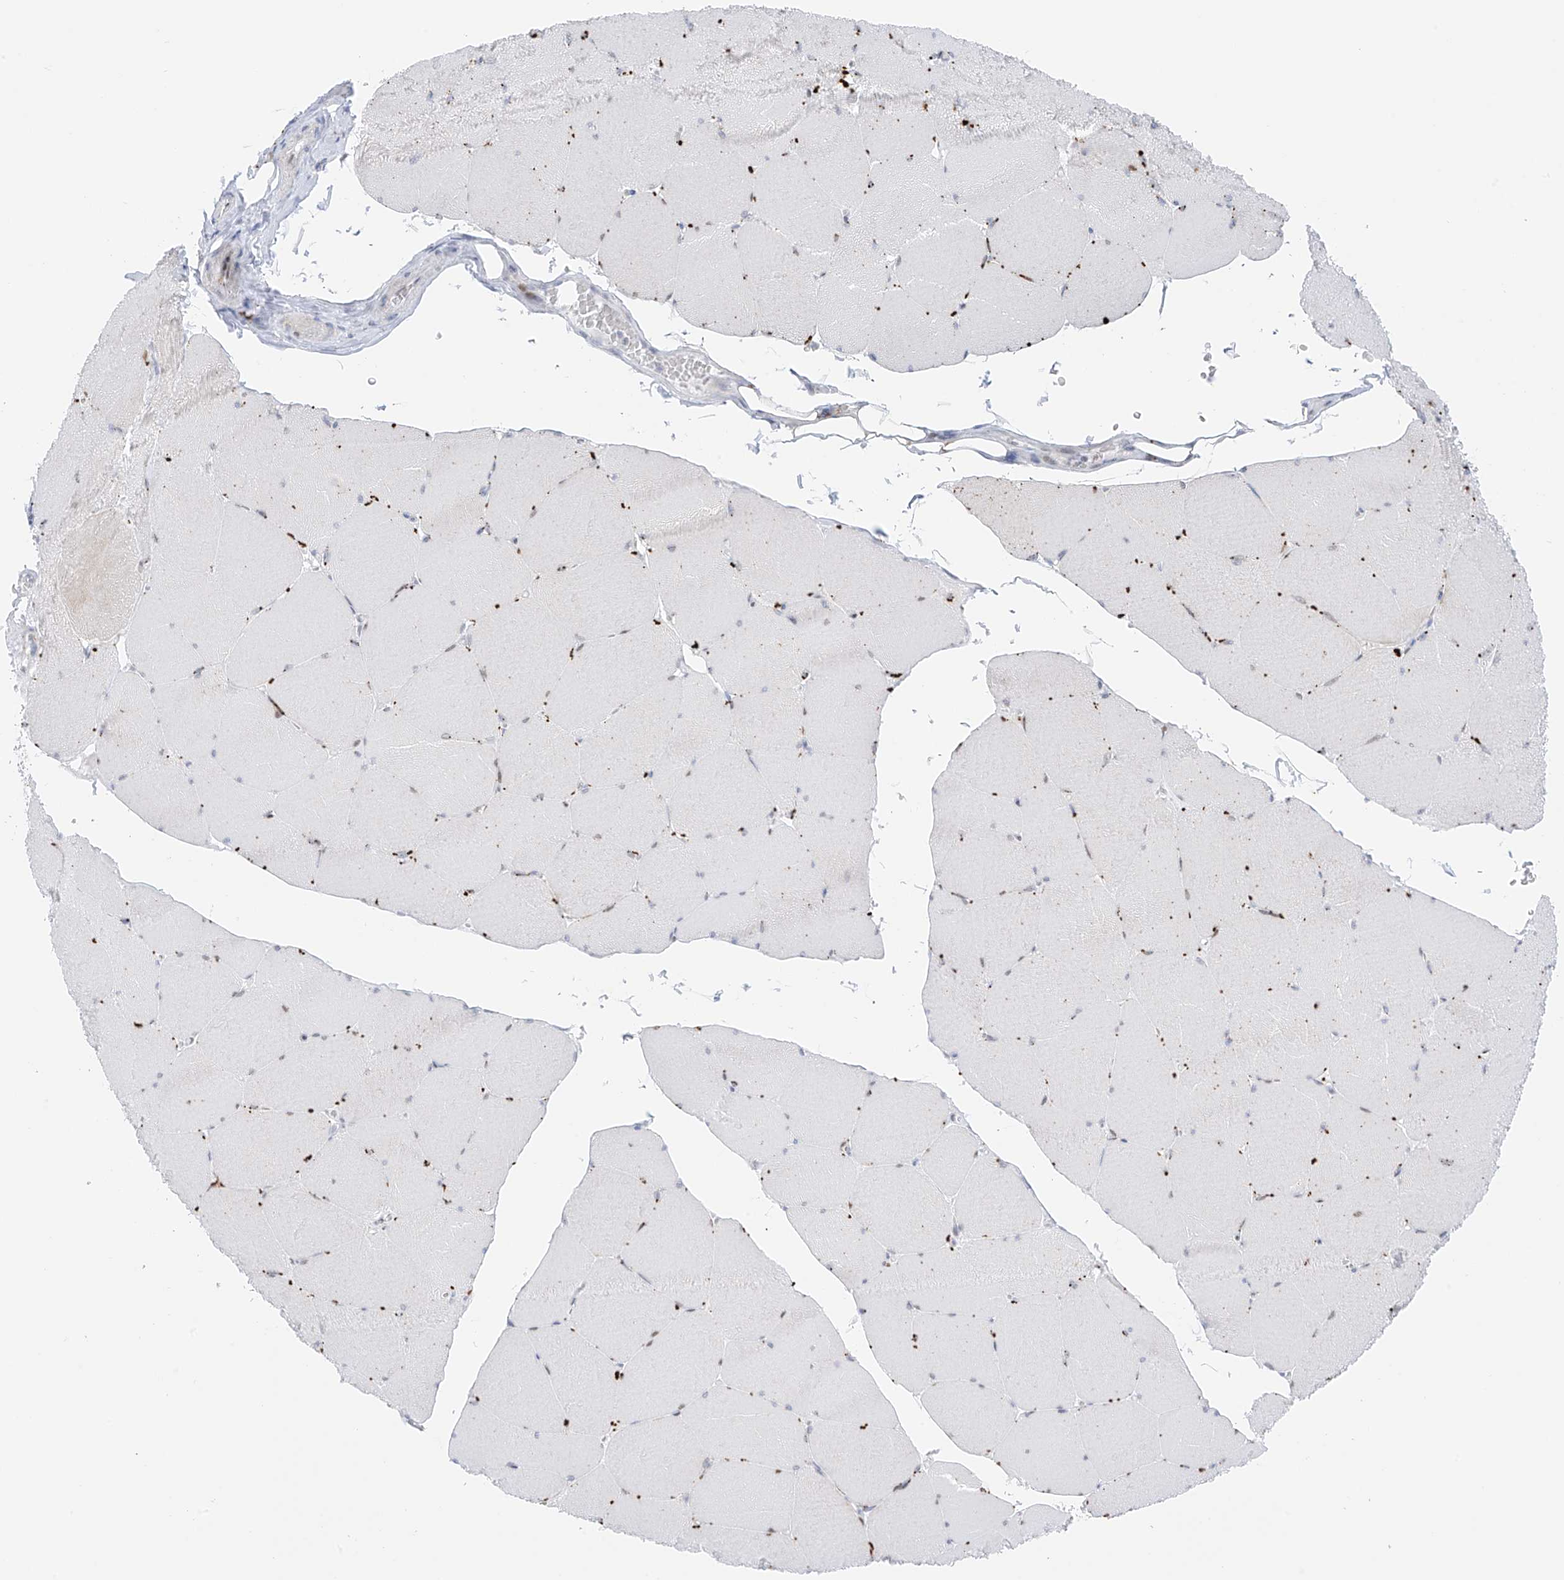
{"staining": {"intensity": "negative", "quantity": "none", "location": "none"}, "tissue": "skeletal muscle", "cell_type": "Myocytes", "image_type": "normal", "snomed": [{"axis": "morphology", "description": "Normal tissue, NOS"}, {"axis": "topography", "description": "Skeletal muscle"}, {"axis": "topography", "description": "Head-Neck"}], "caption": "Skeletal muscle was stained to show a protein in brown. There is no significant expression in myocytes. (DAB (3,3'-diaminobenzidine) IHC with hematoxylin counter stain).", "gene": "PSPH", "patient": {"sex": "male", "age": 66}}